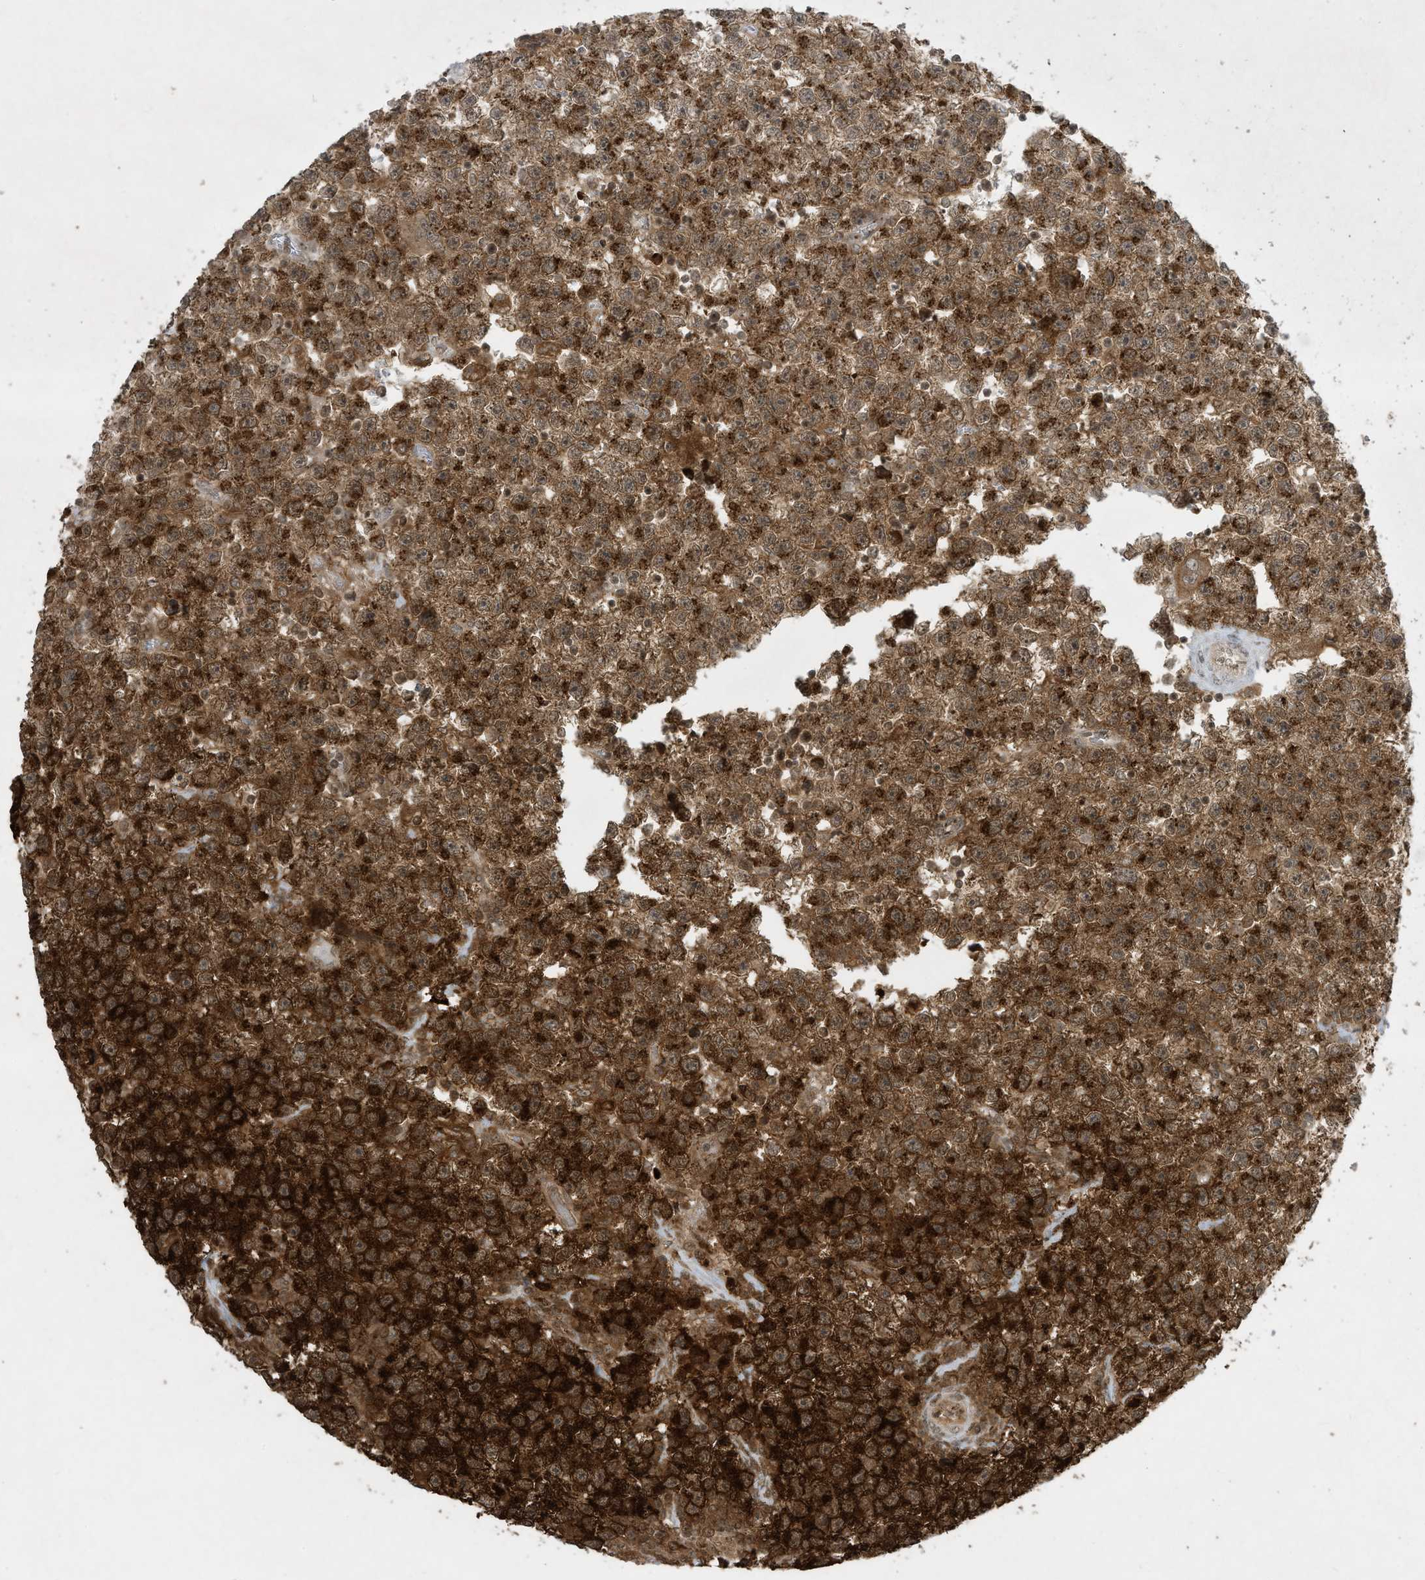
{"staining": {"intensity": "strong", "quantity": ">75%", "location": "cytoplasmic/membranous"}, "tissue": "testis cancer", "cell_type": "Tumor cells", "image_type": "cancer", "snomed": [{"axis": "morphology", "description": "Seminoma, NOS"}, {"axis": "topography", "description": "Testis"}], "caption": "Immunohistochemical staining of seminoma (testis) exhibits strong cytoplasmic/membranous protein positivity in approximately >75% of tumor cells. (DAB (3,3'-diaminobenzidine) = brown stain, brightfield microscopy at high magnification).", "gene": "CERT1", "patient": {"sex": "male", "age": 22}}